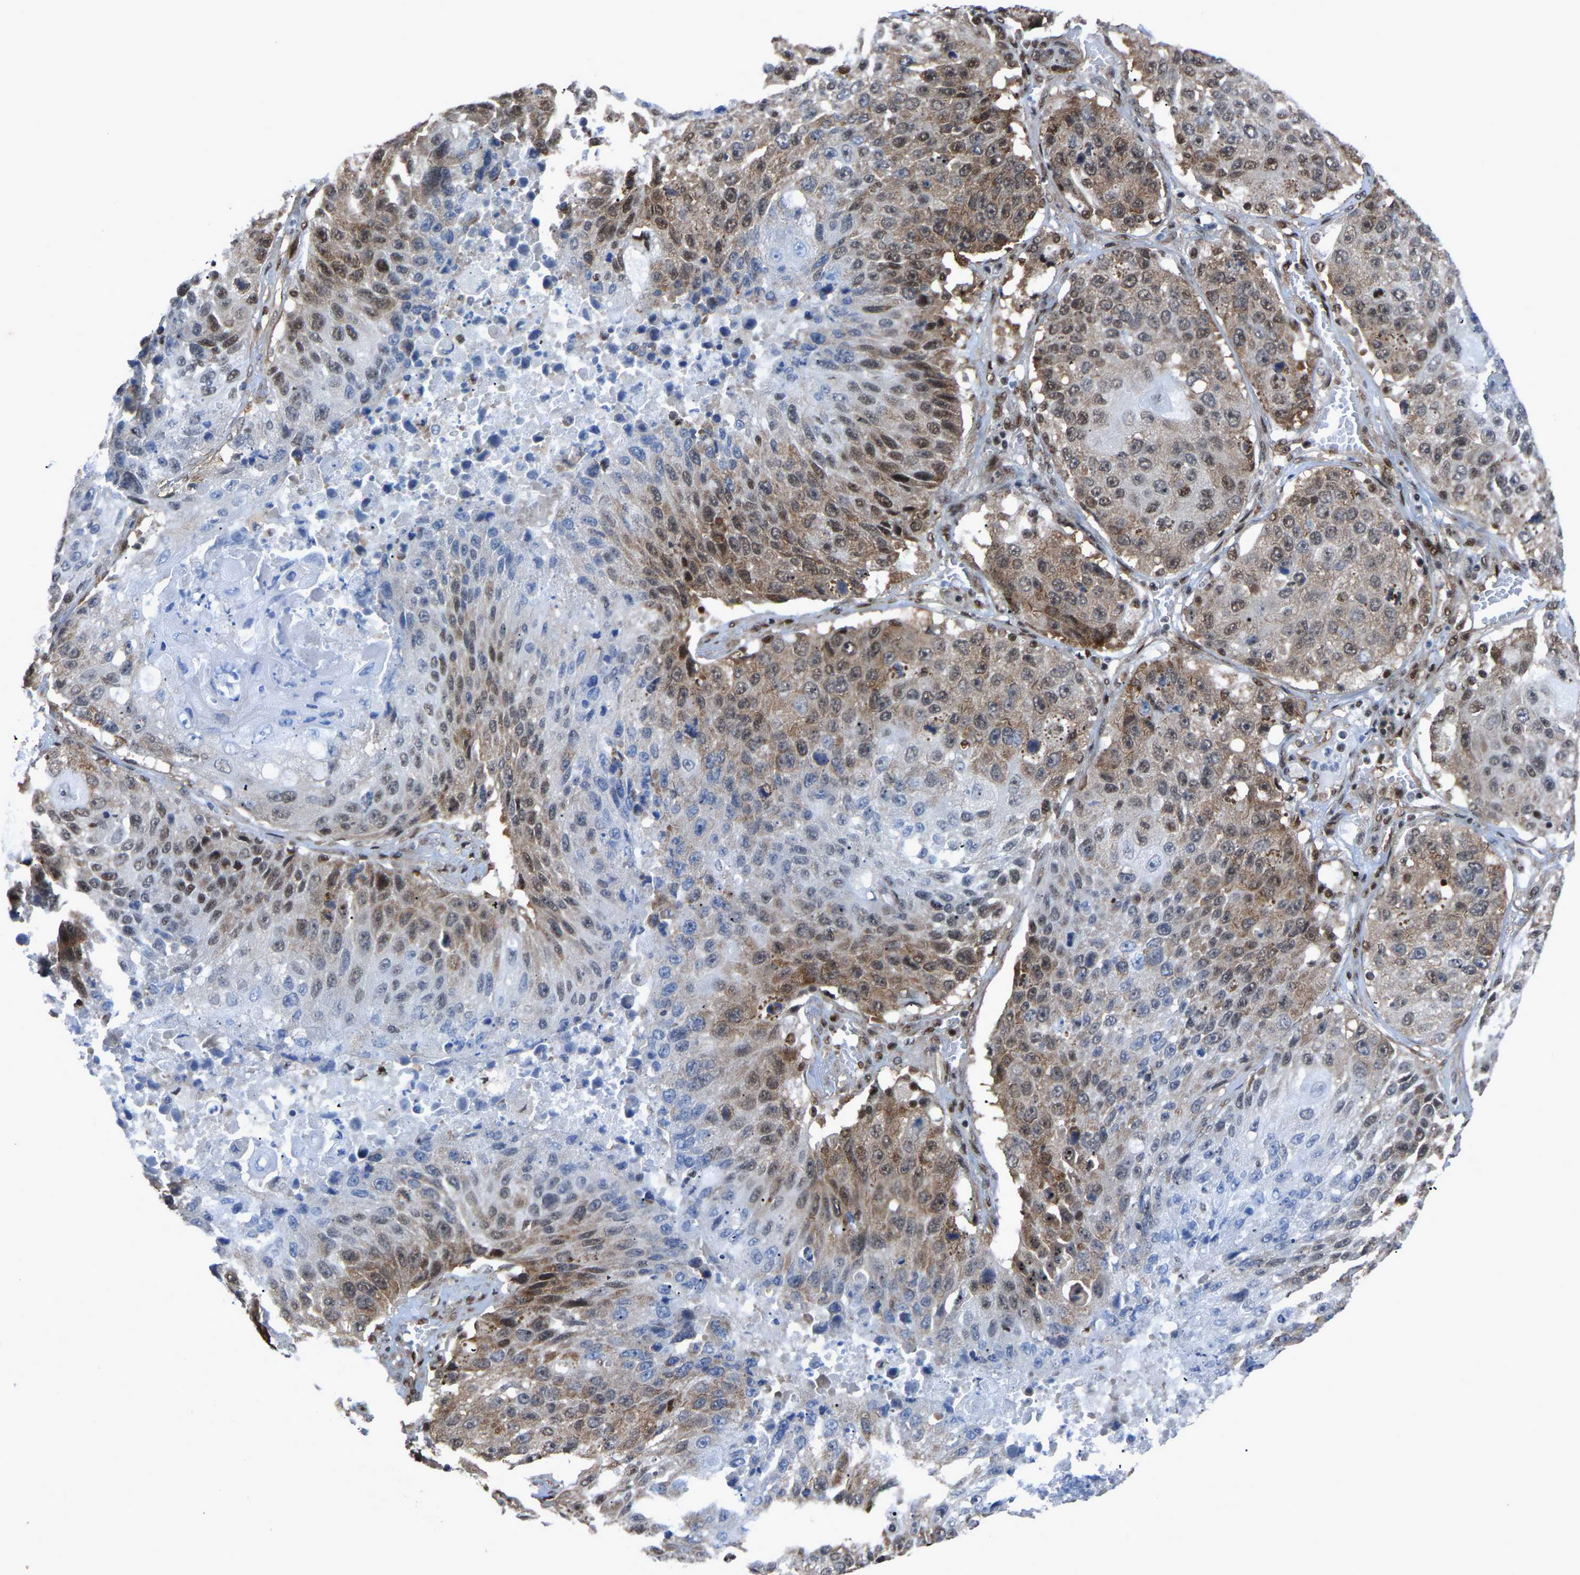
{"staining": {"intensity": "moderate", "quantity": "25%-75%", "location": "cytoplasmic/membranous,nuclear"}, "tissue": "lung cancer", "cell_type": "Tumor cells", "image_type": "cancer", "snomed": [{"axis": "morphology", "description": "Squamous cell carcinoma, NOS"}, {"axis": "topography", "description": "Lung"}], "caption": "This histopathology image shows IHC staining of human lung squamous cell carcinoma, with medium moderate cytoplasmic/membranous and nuclear expression in approximately 25%-75% of tumor cells.", "gene": "DDX5", "patient": {"sex": "male", "age": 61}}